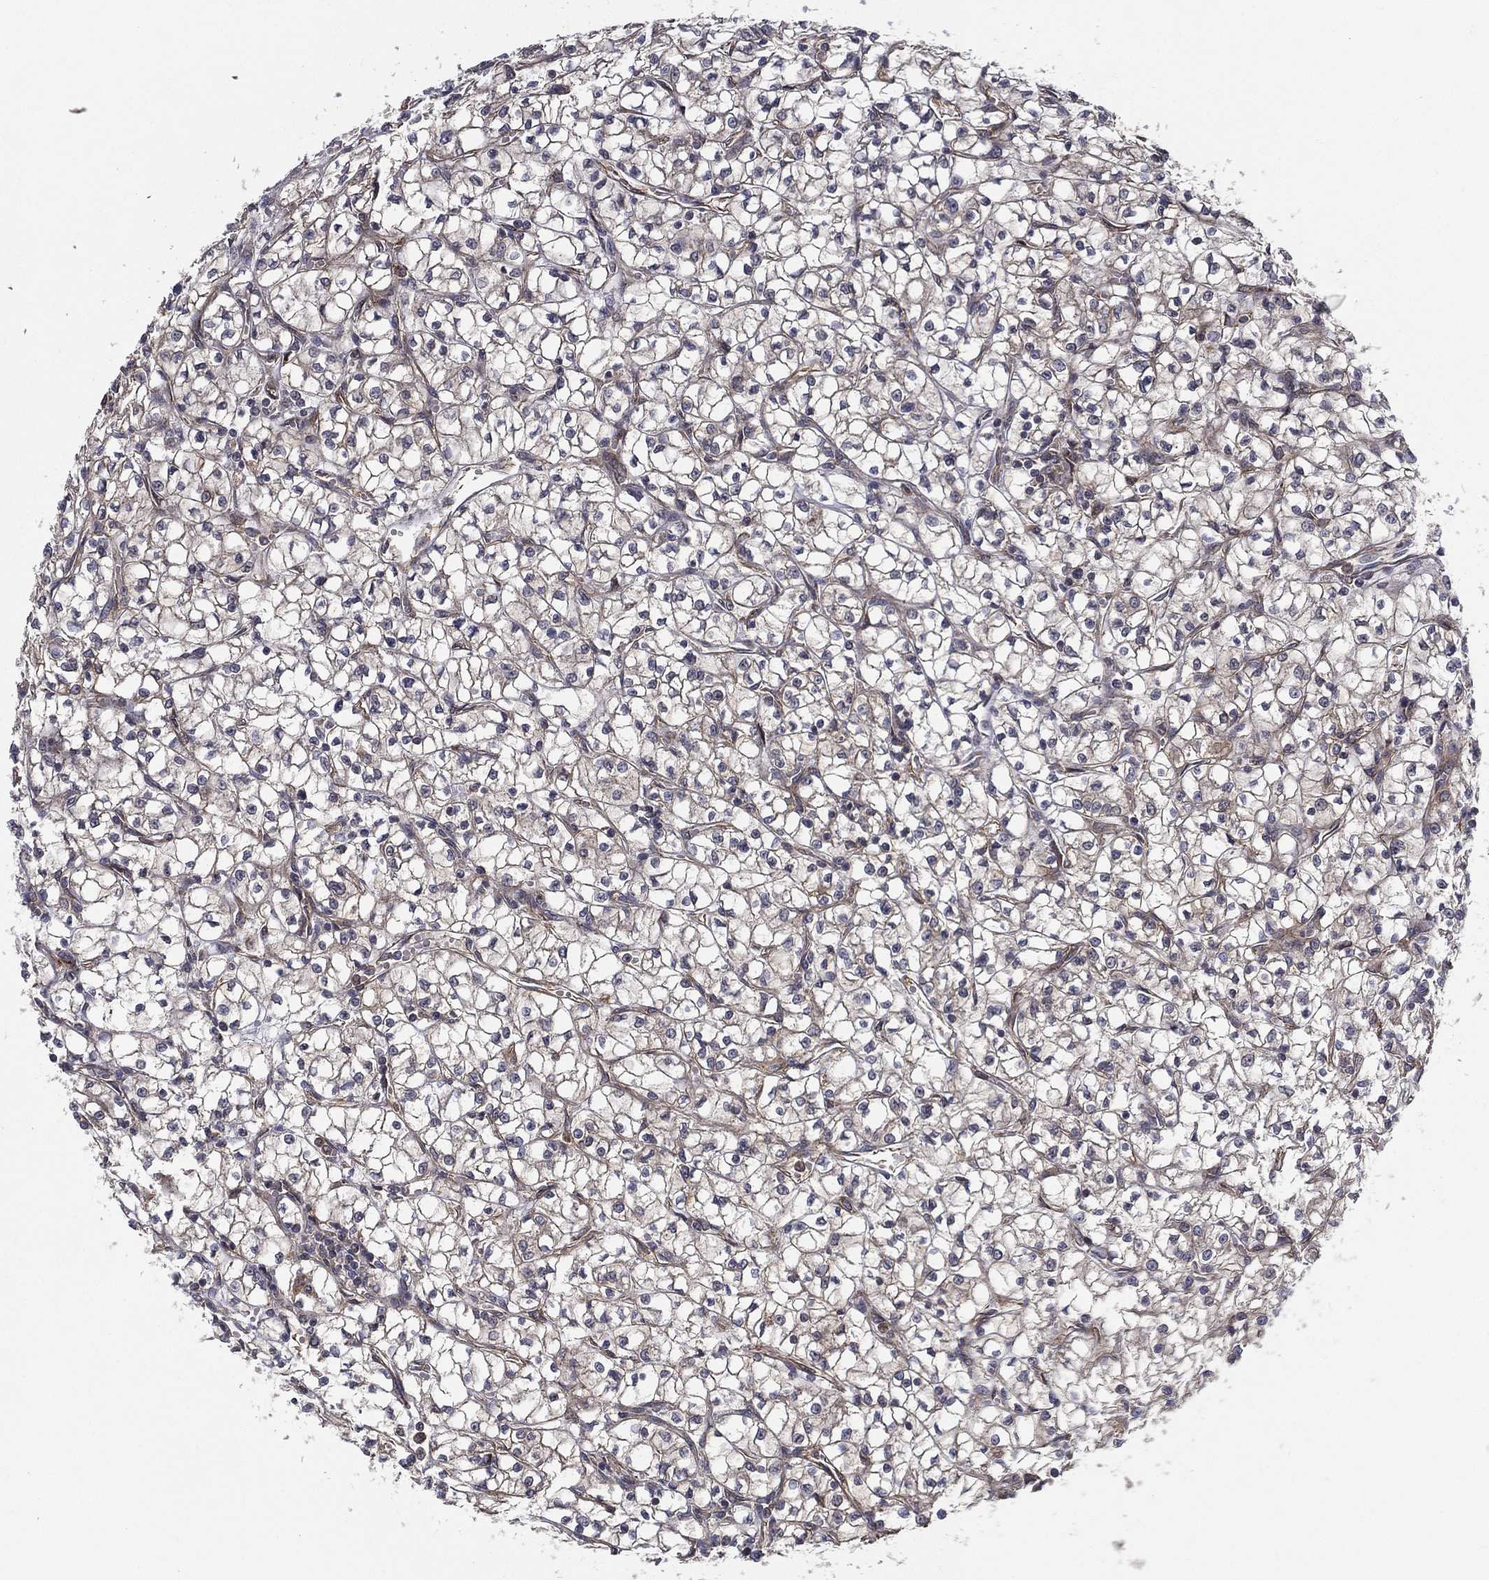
{"staining": {"intensity": "weak", "quantity": "<25%", "location": "cytoplasmic/membranous"}, "tissue": "renal cancer", "cell_type": "Tumor cells", "image_type": "cancer", "snomed": [{"axis": "morphology", "description": "Adenocarcinoma, NOS"}, {"axis": "topography", "description": "Kidney"}], "caption": "IHC of adenocarcinoma (renal) demonstrates no positivity in tumor cells.", "gene": "UACA", "patient": {"sex": "female", "age": 64}}